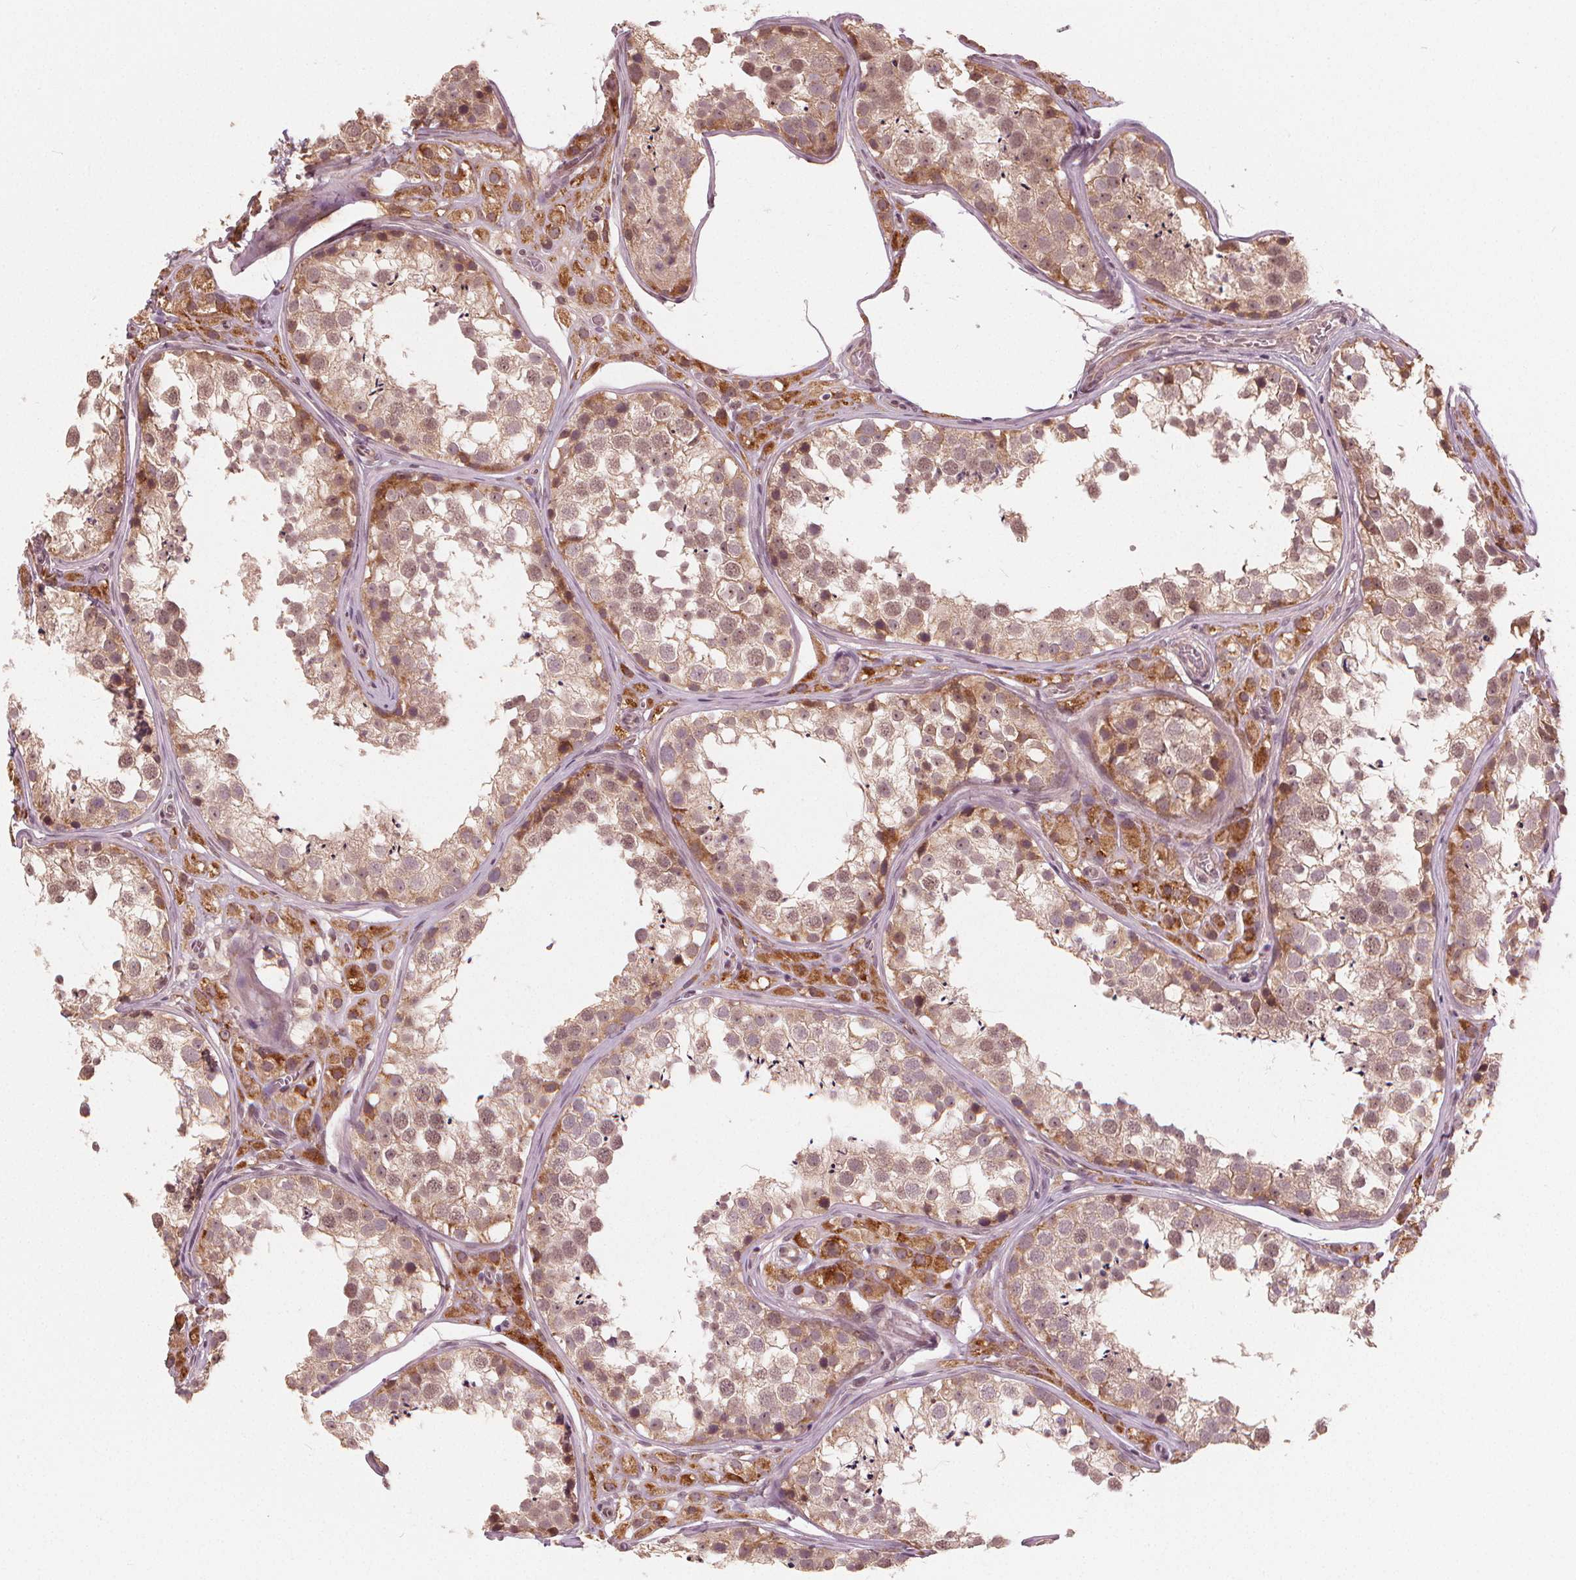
{"staining": {"intensity": "weak", "quantity": ">75%", "location": "nuclear"}, "tissue": "testis", "cell_type": "Cells in seminiferous ducts", "image_type": "normal", "snomed": [{"axis": "morphology", "description": "Normal tissue, NOS"}, {"axis": "topography", "description": "Testis"}], "caption": "IHC staining of unremarkable testis, which demonstrates low levels of weak nuclear expression in about >75% of cells in seminiferous ducts indicating weak nuclear protein positivity. The staining was performed using DAB (brown) for protein detection and nuclei were counterstained in hematoxylin (blue).", "gene": "CLBA1", "patient": {"sex": "male", "age": 13}}